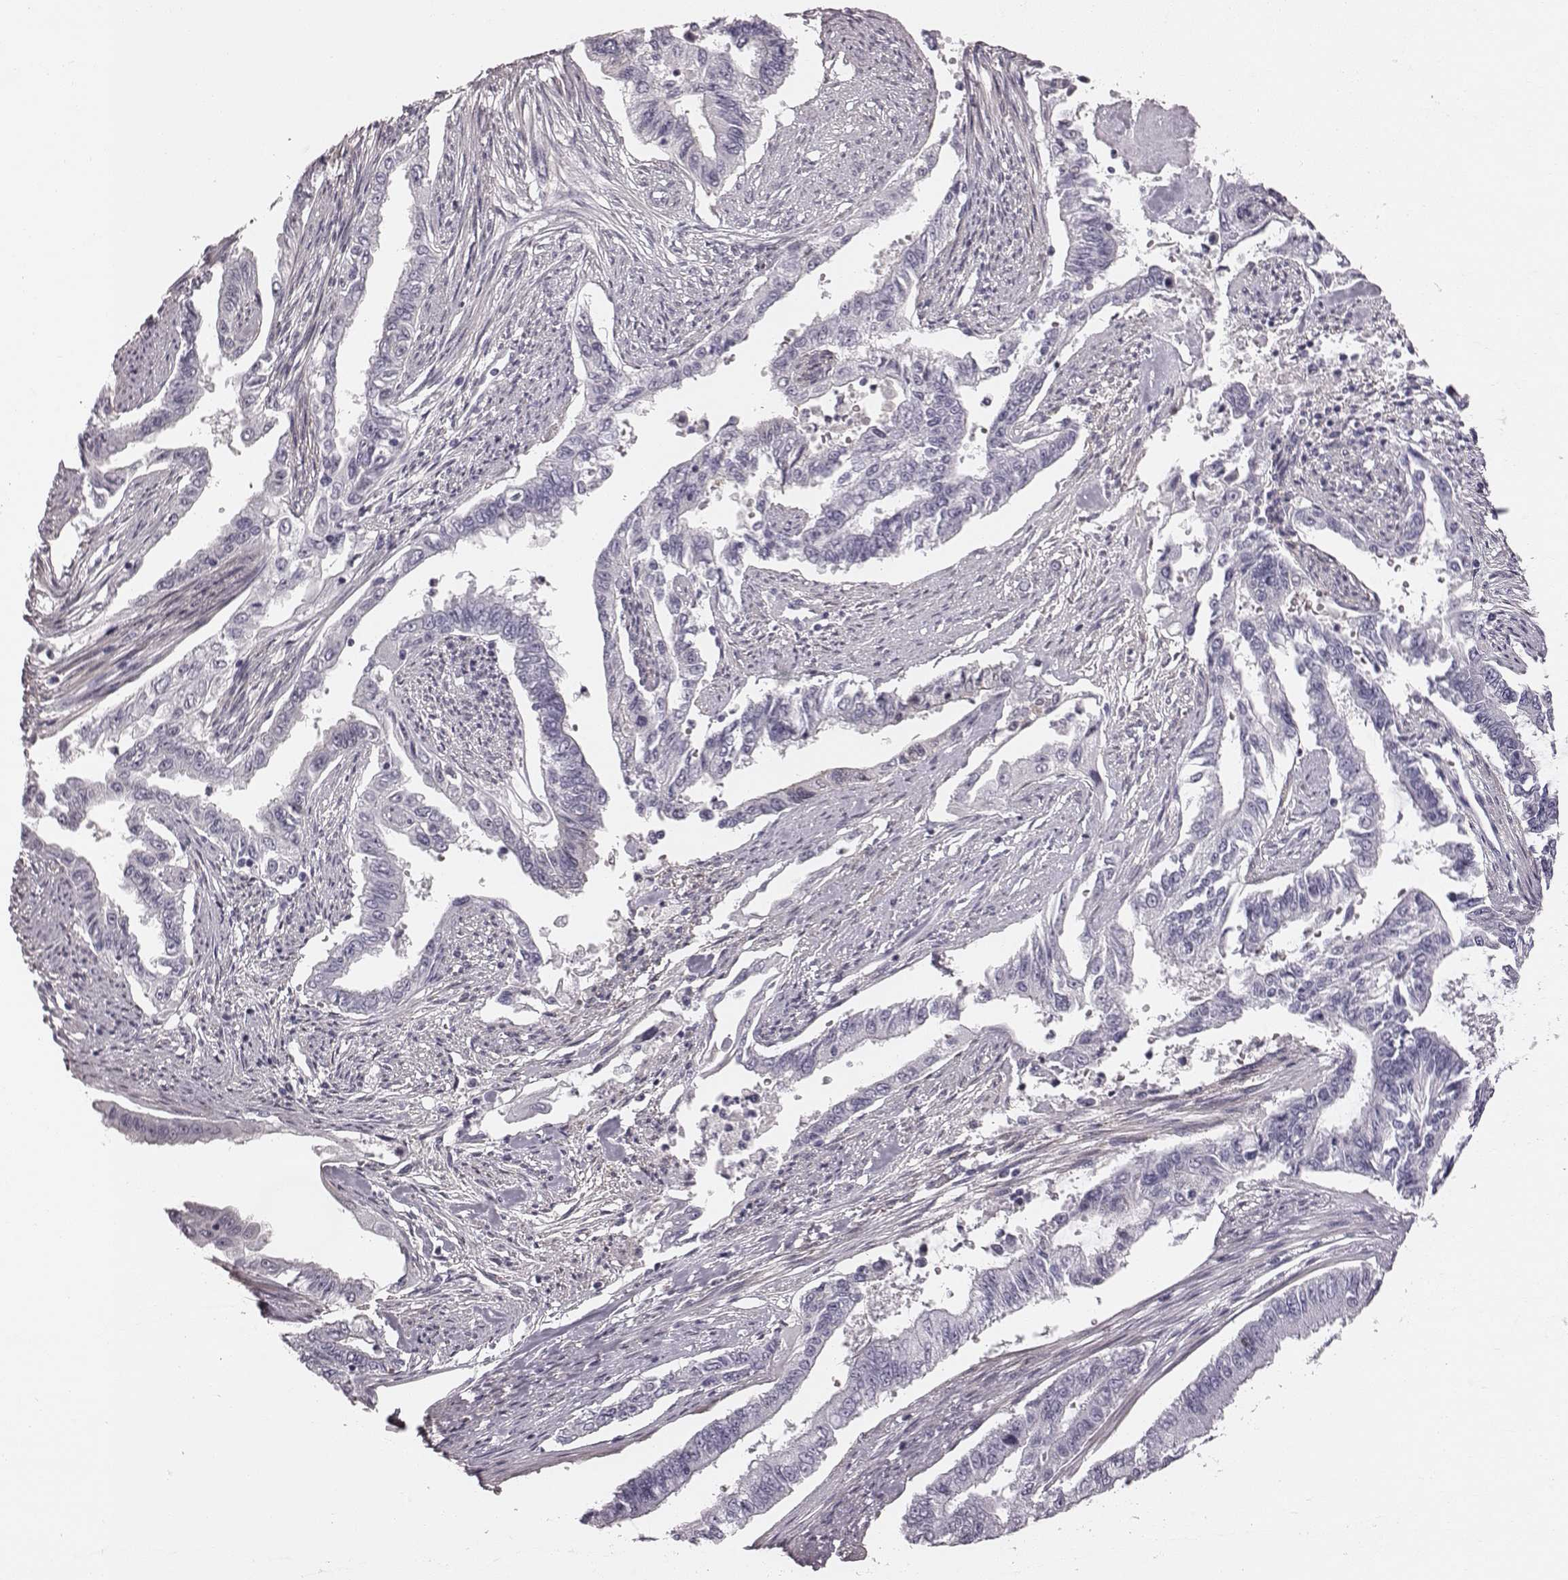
{"staining": {"intensity": "negative", "quantity": "none", "location": "none"}, "tissue": "endometrial cancer", "cell_type": "Tumor cells", "image_type": "cancer", "snomed": [{"axis": "morphology", "description": "Adenocarcinoma, NOS"}, {"axis": "topography", "description": "Uterus"}], "caption": "The micrograph demonstrates no significant staining in tumor cells of endometrial cancer (adenocarcinoma).", "gene": "CRISP1", "patient": {"sex": "female", "age": 59}}